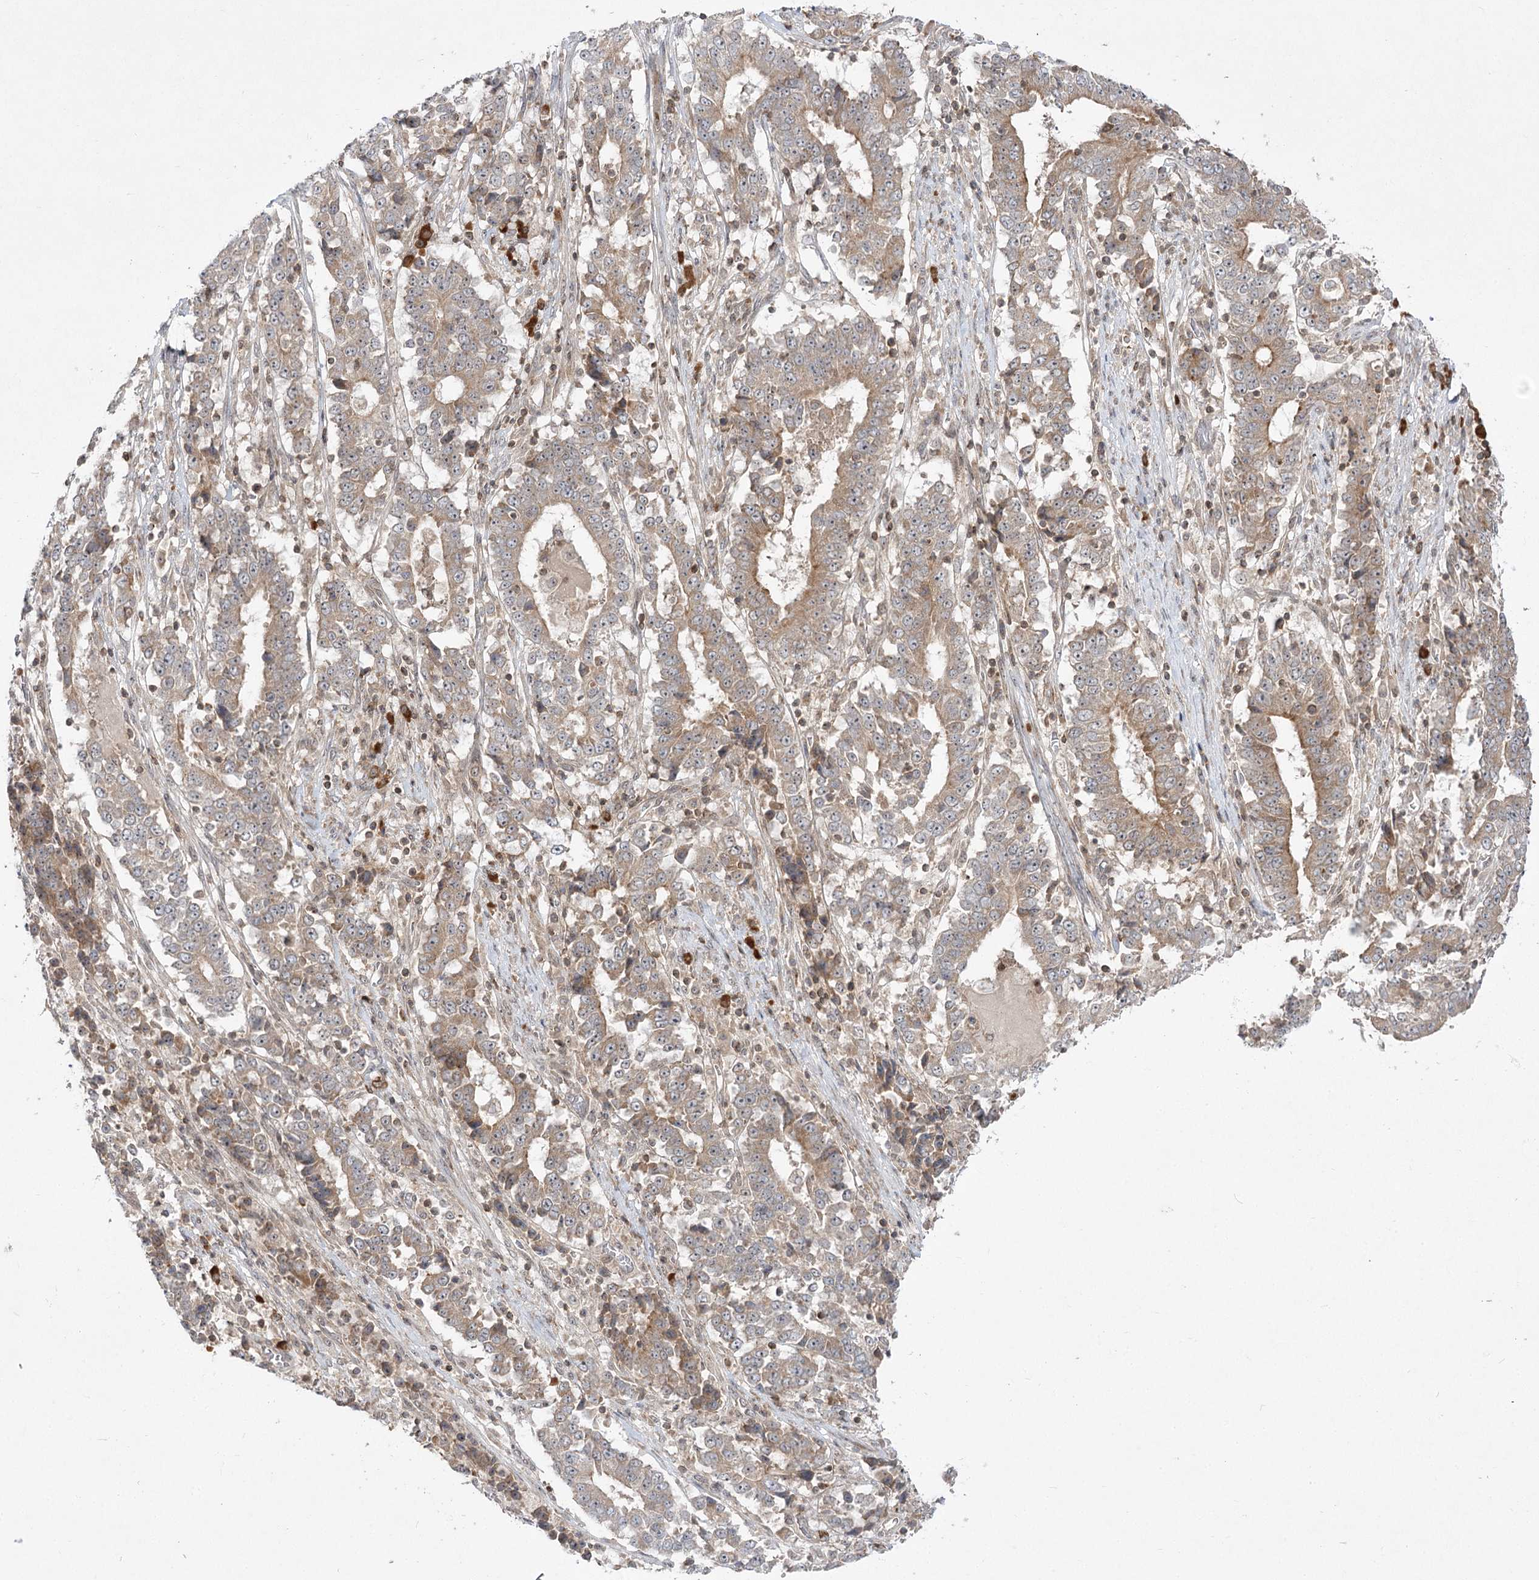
{"staining": {"intensity": "moderate", "quantity": ">75%", "location": "cytoplasmic/membranous"}, "tissue": "stomach cancer", "cell_type": "Tumor cells", "image_type": "cancer", "snomed": [{"axis": "morphology", "description": "Adenocarcinoma, NOS"}, {"axis": "topography", "description": "Stomach"}], "caption": "IHC (DAB (3,3'-diaminobenzidine)) staining of human adenocarcinoma (stomach) shows moderate cytoplasmic/membranous protein staining in about >75% of tumor cells.", "gene": "SYTL1", "patient": {"sex": "male", "age": 59}}